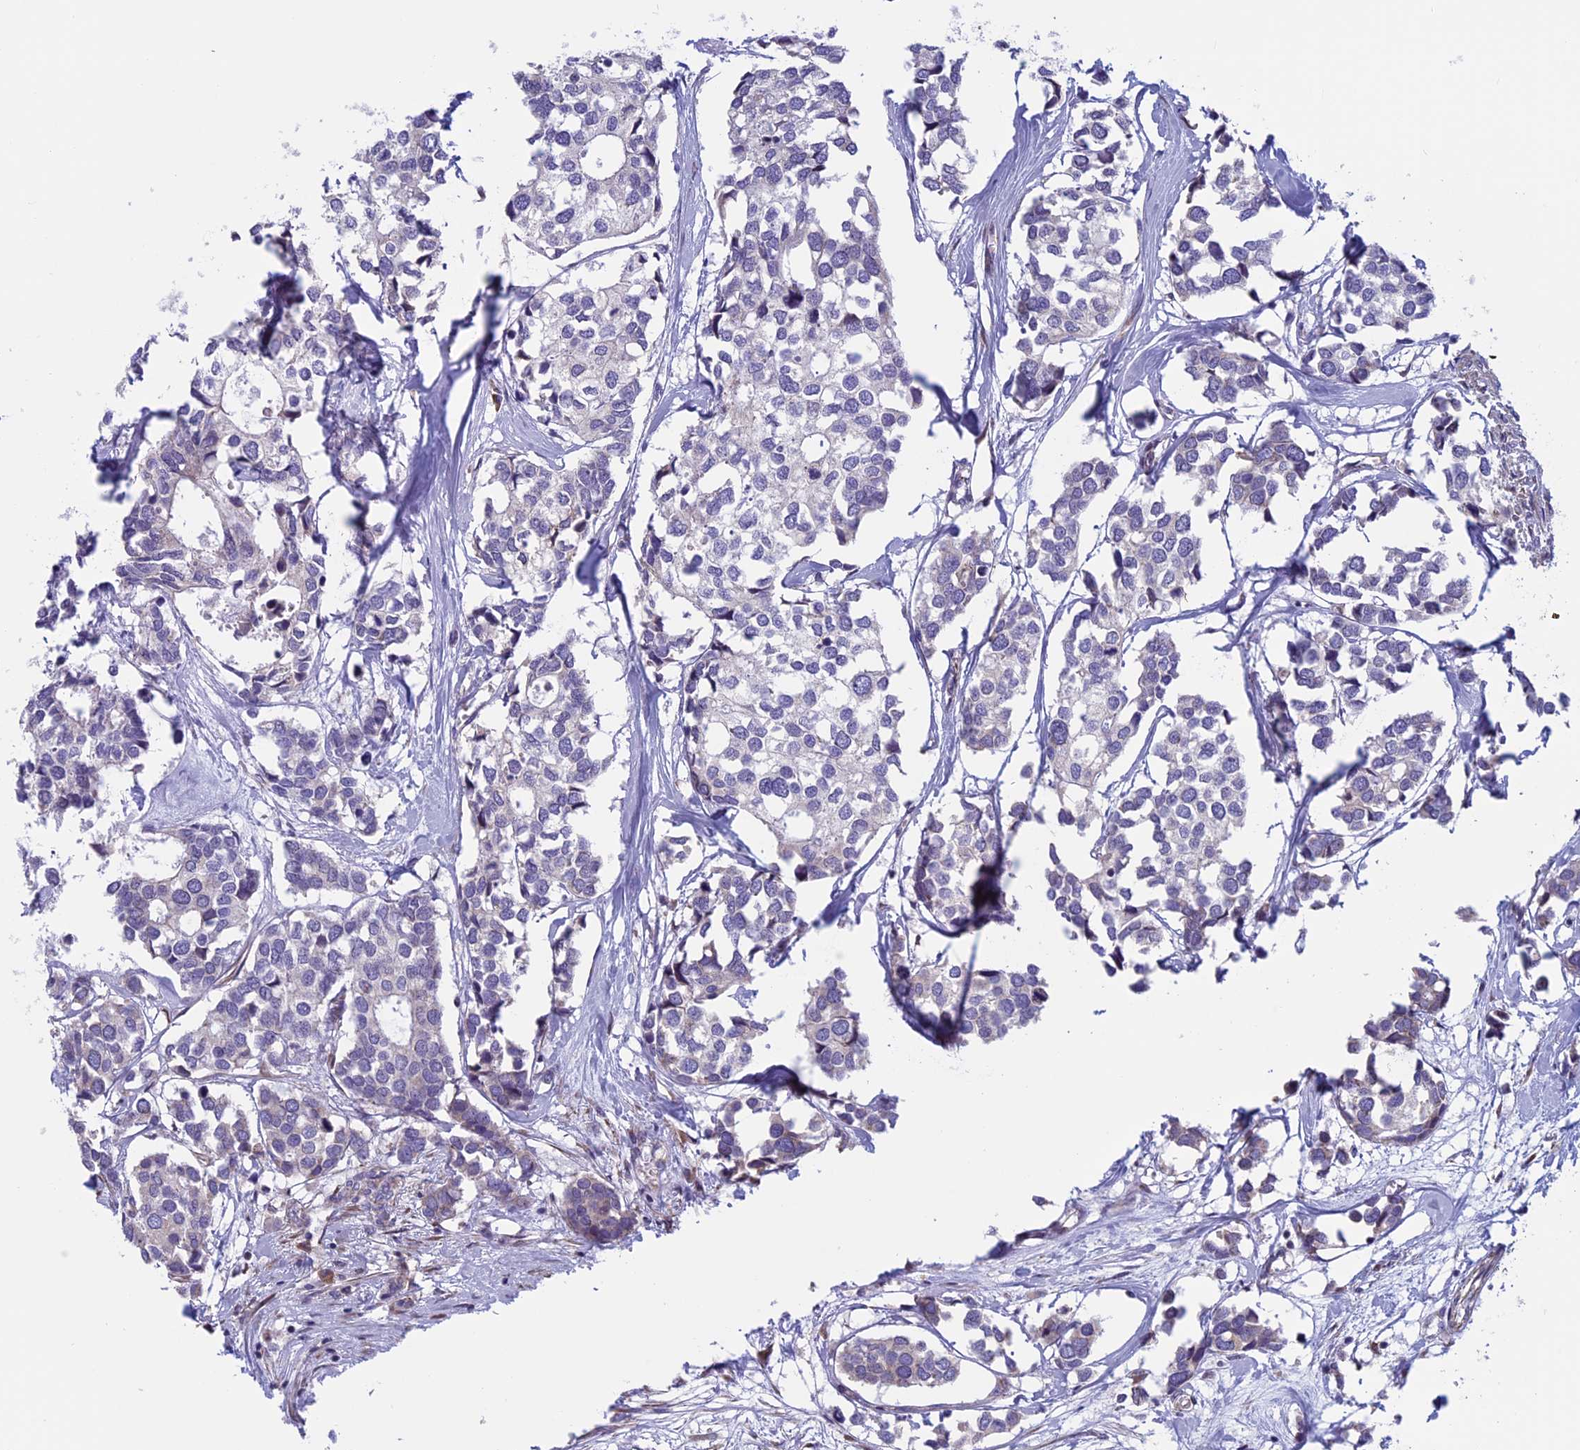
{"staining": {"intensity": "negative", "quantity": "none", "location": "none"}, "tissue": "breast cancer", "cell_type": "Tumor cells", "image_type": "cancer", "snomed": [{"axis": "morphology", "description": "Duct carcinoma"}, {"axis": "topography", "description": "Breast"}], "caption": "Human invasive ductal carcinoma (breast) stained for a protein using IHC demonstrates no staining in tumor cells.", "gene": "BCL2L10", "patient": {"sex": "female", "age": 83}}